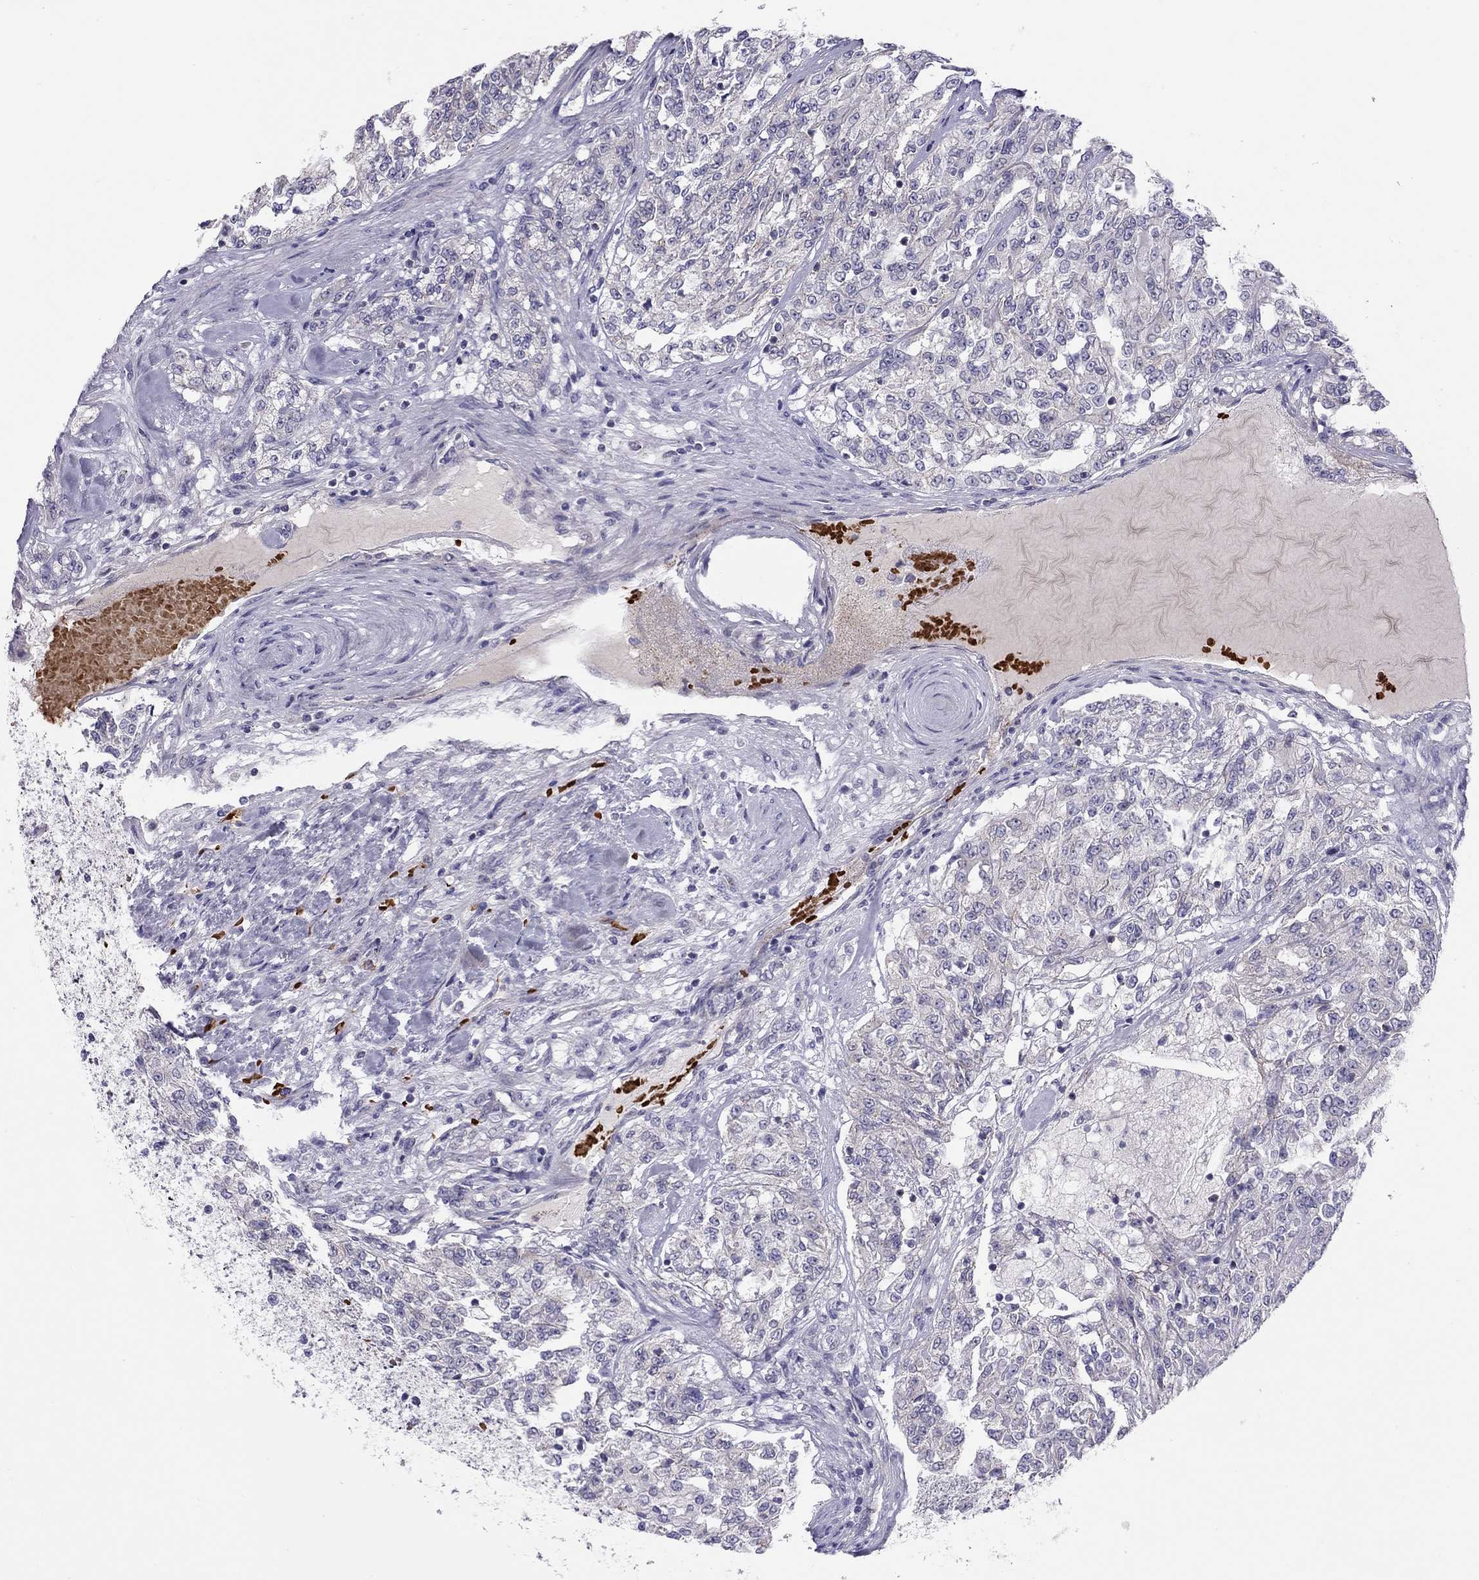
{"staining": {"intensity": "negative", "quantity": "none", "location": "none"}, "tissue": "renal cancer", "cell_type": "Tumor cells", "image_type": "cancer", "snomed": [{"axis": "morphology", "description": "Adenocarcinoma, NOS"}, {"axis": "topography", "description": "Kidney"}], "caption": "A high-resolution micrograph shows IHC staining of adenocarcinoma (renal), which demonstrates no significant staining in tumor cells.", "gene": "FRMD1", "patient": {"sex": "female", "age": 63}}